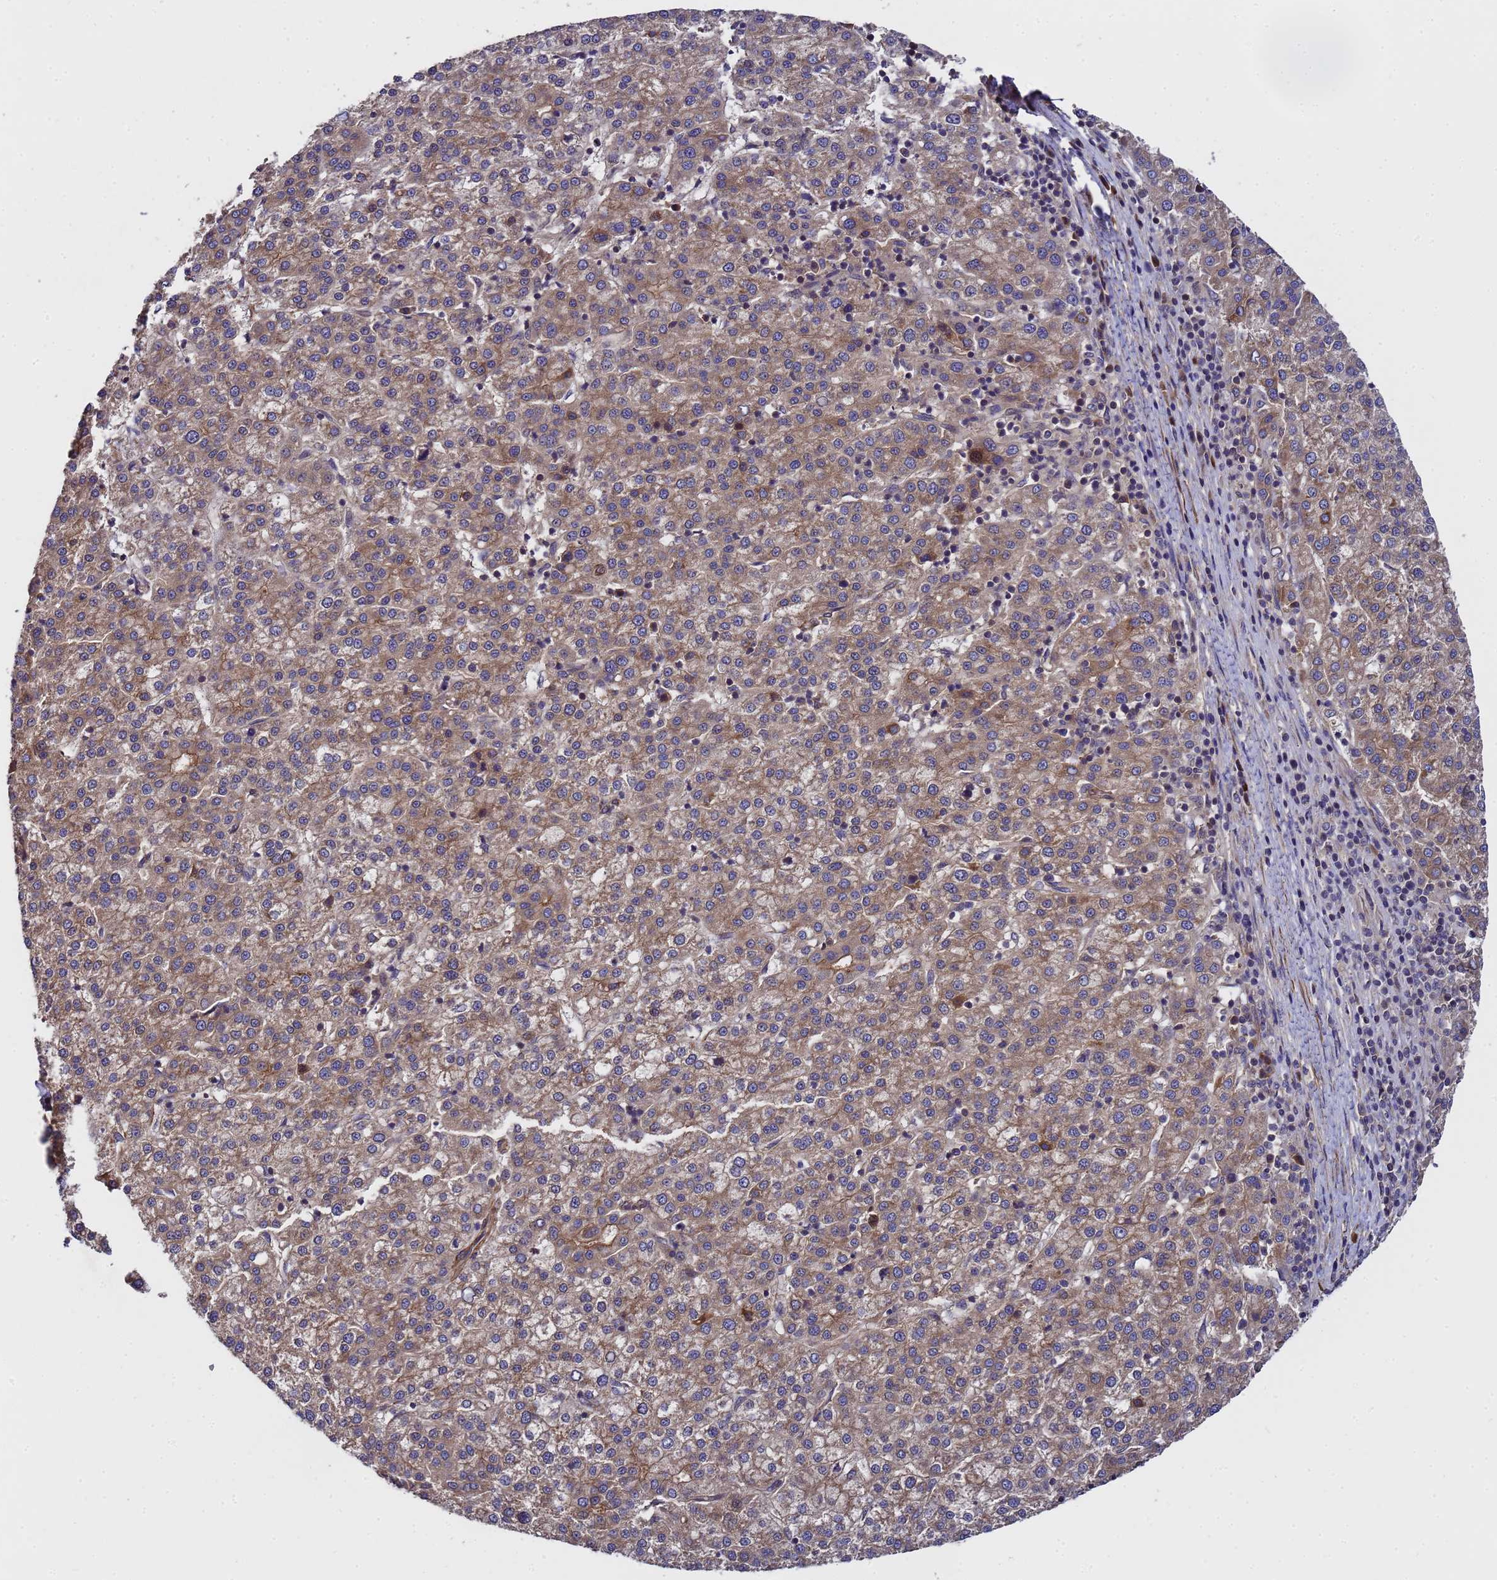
{"staining": {"intensity": "moderate", "quantity": ">75%", "location": "cytoplasmic/membranous"}, "tissue": "liver cancer", "cell_type": "Tumor cells", "image_type": "cancer", "snomed": [{"axis": "morphology", "description": "Carcinoma, Hepatocellular, NOS"}, {"axis": "topography", "description": "Liver"}], "caption": "Hepatocellular carcinoma (liver) tissue shows moderate cytoplasmic/membranous positivity in approximately >75% of tumor cells", "gene": "GSTCD", "patient": {"sex": "female", "age": 58}}